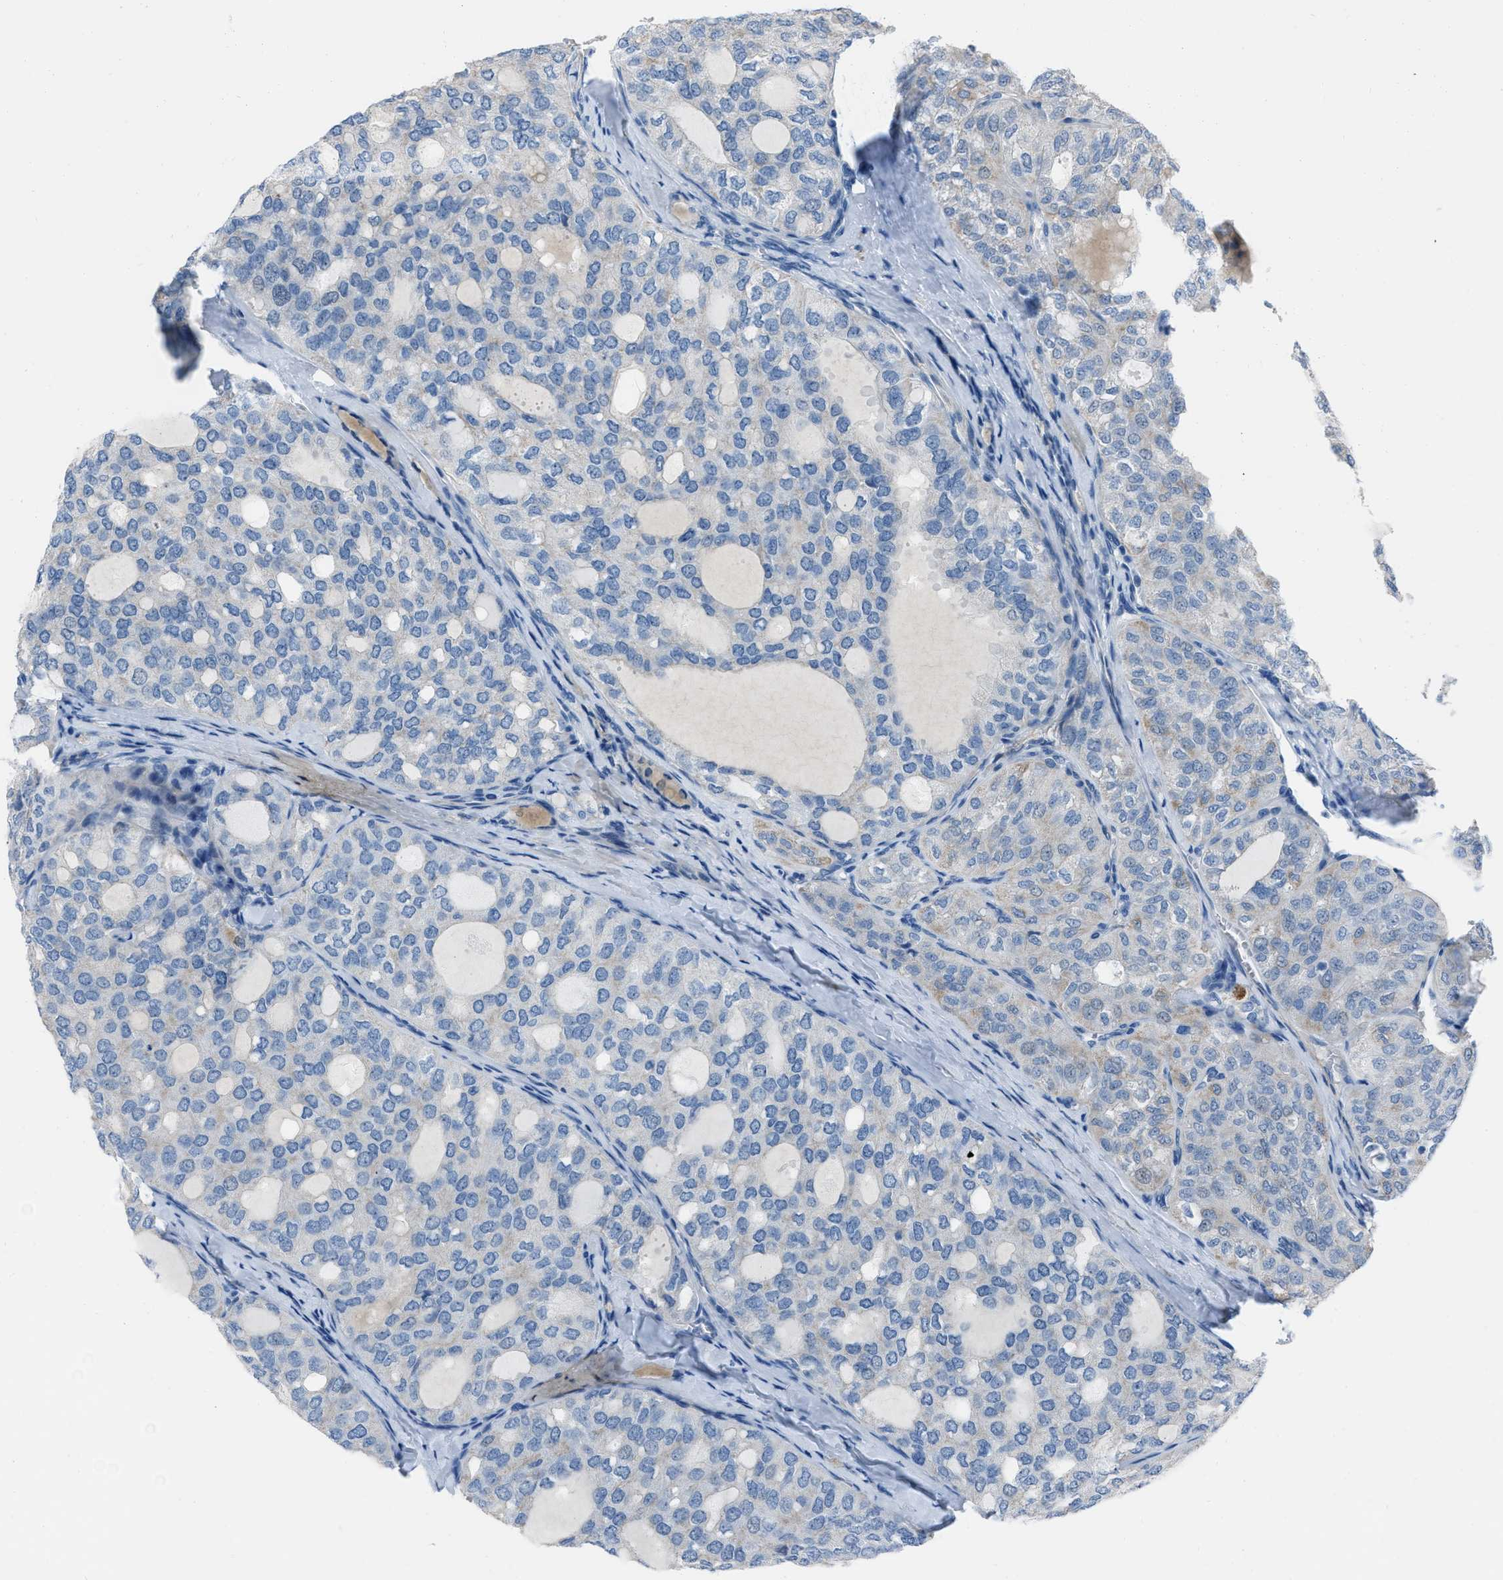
{"staining": {"intensity": "weak", "quantity": "<25%", "location": "cytoplasmic/membranous"}, "tissue": "thyroid cancer", "cell_type": "Tumor cells", "image_type": "cancer", "snomed": [{"axis": "morphology", "description": "Follicular adenoma carcinoma, NOS"}, {"axis": "topography", "description": "Thyroid gland"}], "caption": "Immunohistochemistry of human follicular adenoma carcinoma (thyroid) exhibits no expression in tumor cells.", "gene": "SPATC1L", "patient": {"sex": "male", "age": 75}}